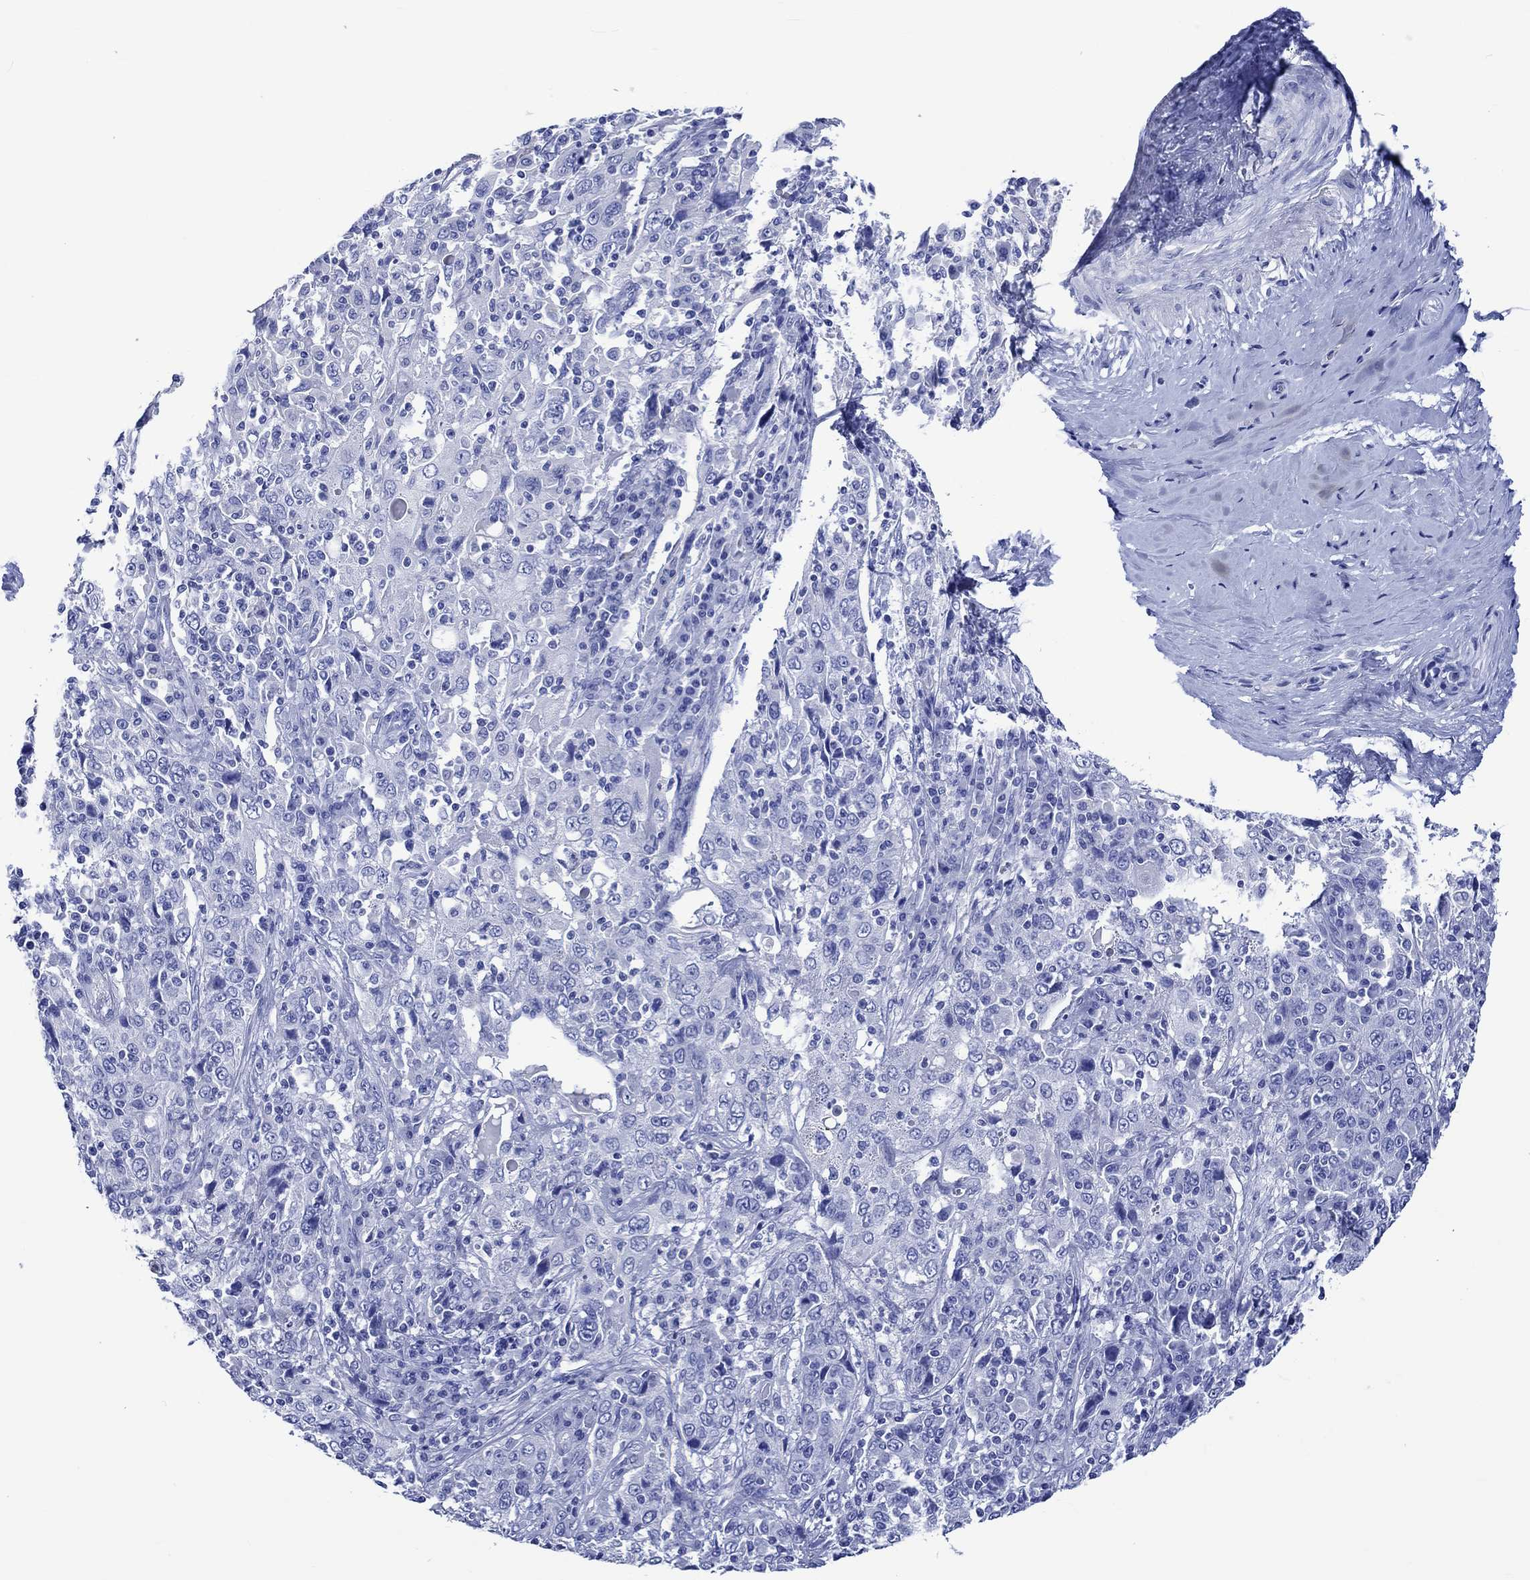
{"staining": {"intensity": "negative", "quantity": "none", "location": "none"}, "tissue": "cervical cancer", "cell_type": "Tumor cells", "image_type": "cancer", "snomed": [{"axis": "morphology", "description": "Squamous cell carcinoma, NOS"}, {"axis": "topography", "description": "Cervix"}], "caption": "Tumor cells show no significant protein positivity in cervical cancer.", "gene": "KLHL33", "patient": {"sex": "female", "age": 46}}